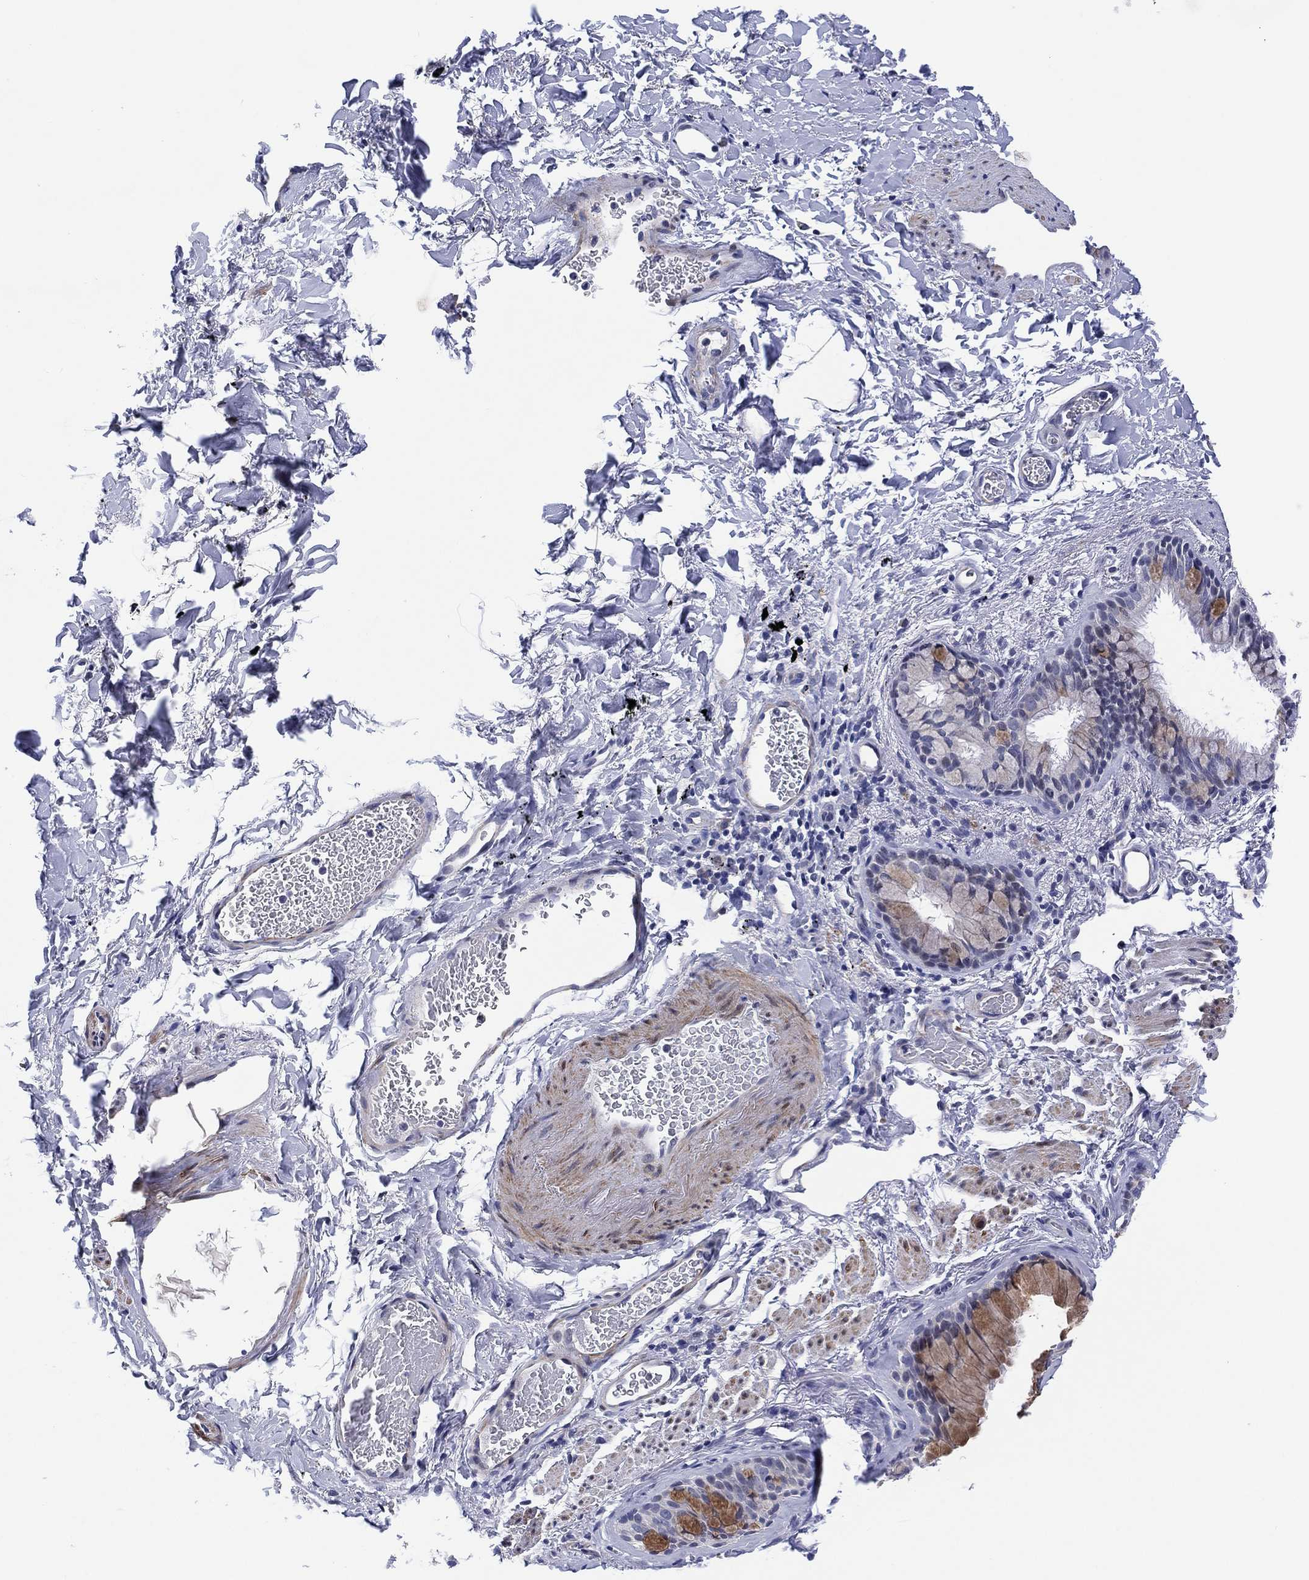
{"staining": {"intensity": "negative", "quantity": "none", "location": "none"}, "tissue": "soft tissue", "cell_type": "Fibroblasts", "image_type": "normal", "snomed": [{"axis": "morphology", "description": "Normal tissue, NOS"}, {"axis": "morphology", "description": "Adenocarcinoma, NOS"}, {"axis": "topography", "description": "Cartilage tissue"}, {"axis": "topography", "description": "Lung"}], "caption": "There is no significant staining in fibroblasts of soft tissue.", "gene": "CLIP3", "patient": {"sex": "male", "age": 59}}